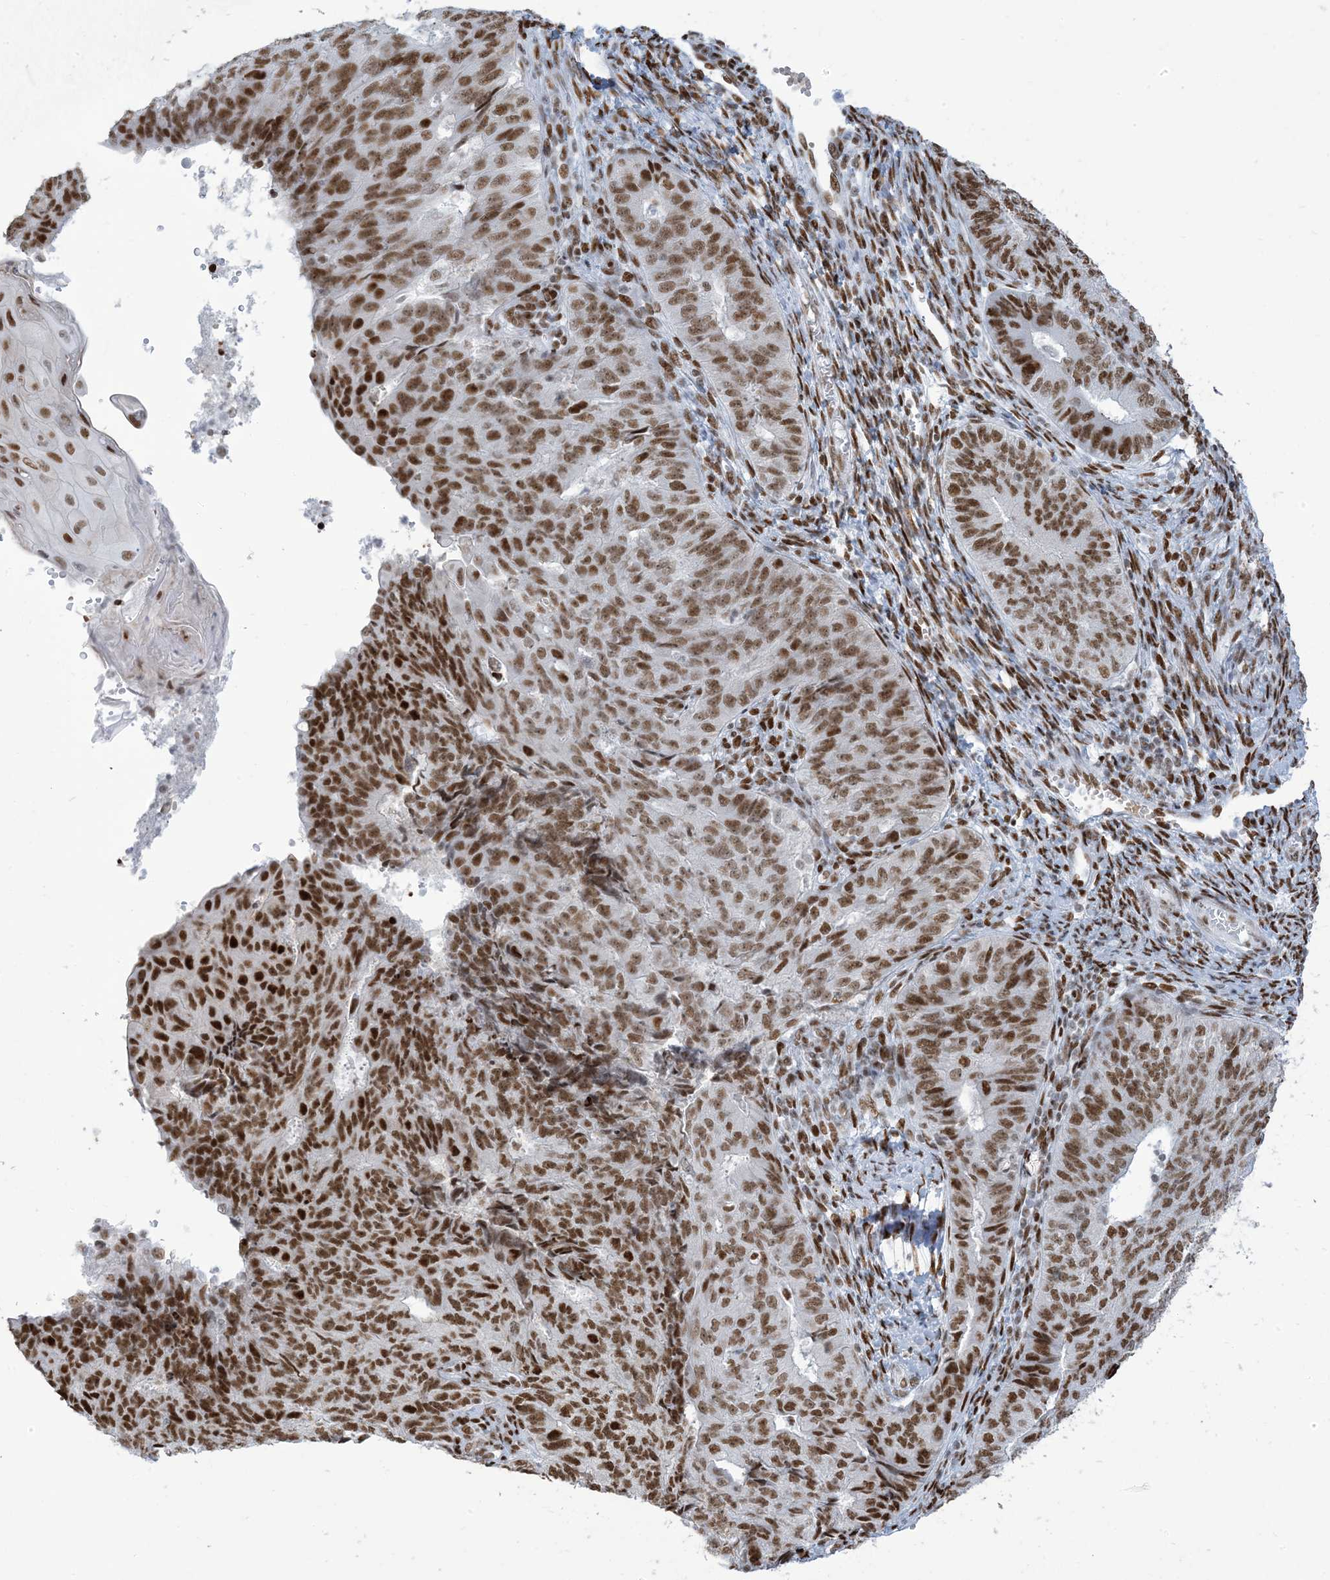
{"staining": {"intensity": "strong", "quantity": ">75%", "location": "nuclear"}, "tissue": "endometrial cancer", "cell_type": "Tumor cells", "image_type": "cancer", "snomed": [{"axis": "morphology", "description": "Adenocarcinoma, NOS"}, {"axis": "topography", "description": "Endometrium"}], "caption": "This photomicrograph shows adenocarcinoma (endometrial) stained with immunohistochemistry to label a protein in brown. The nuclear of tumor cells show strong positivity for the protein. Nuclei are counter-stained blue.", "gene": "STAG1", "patient": {"sex": "female", "age": 32}}